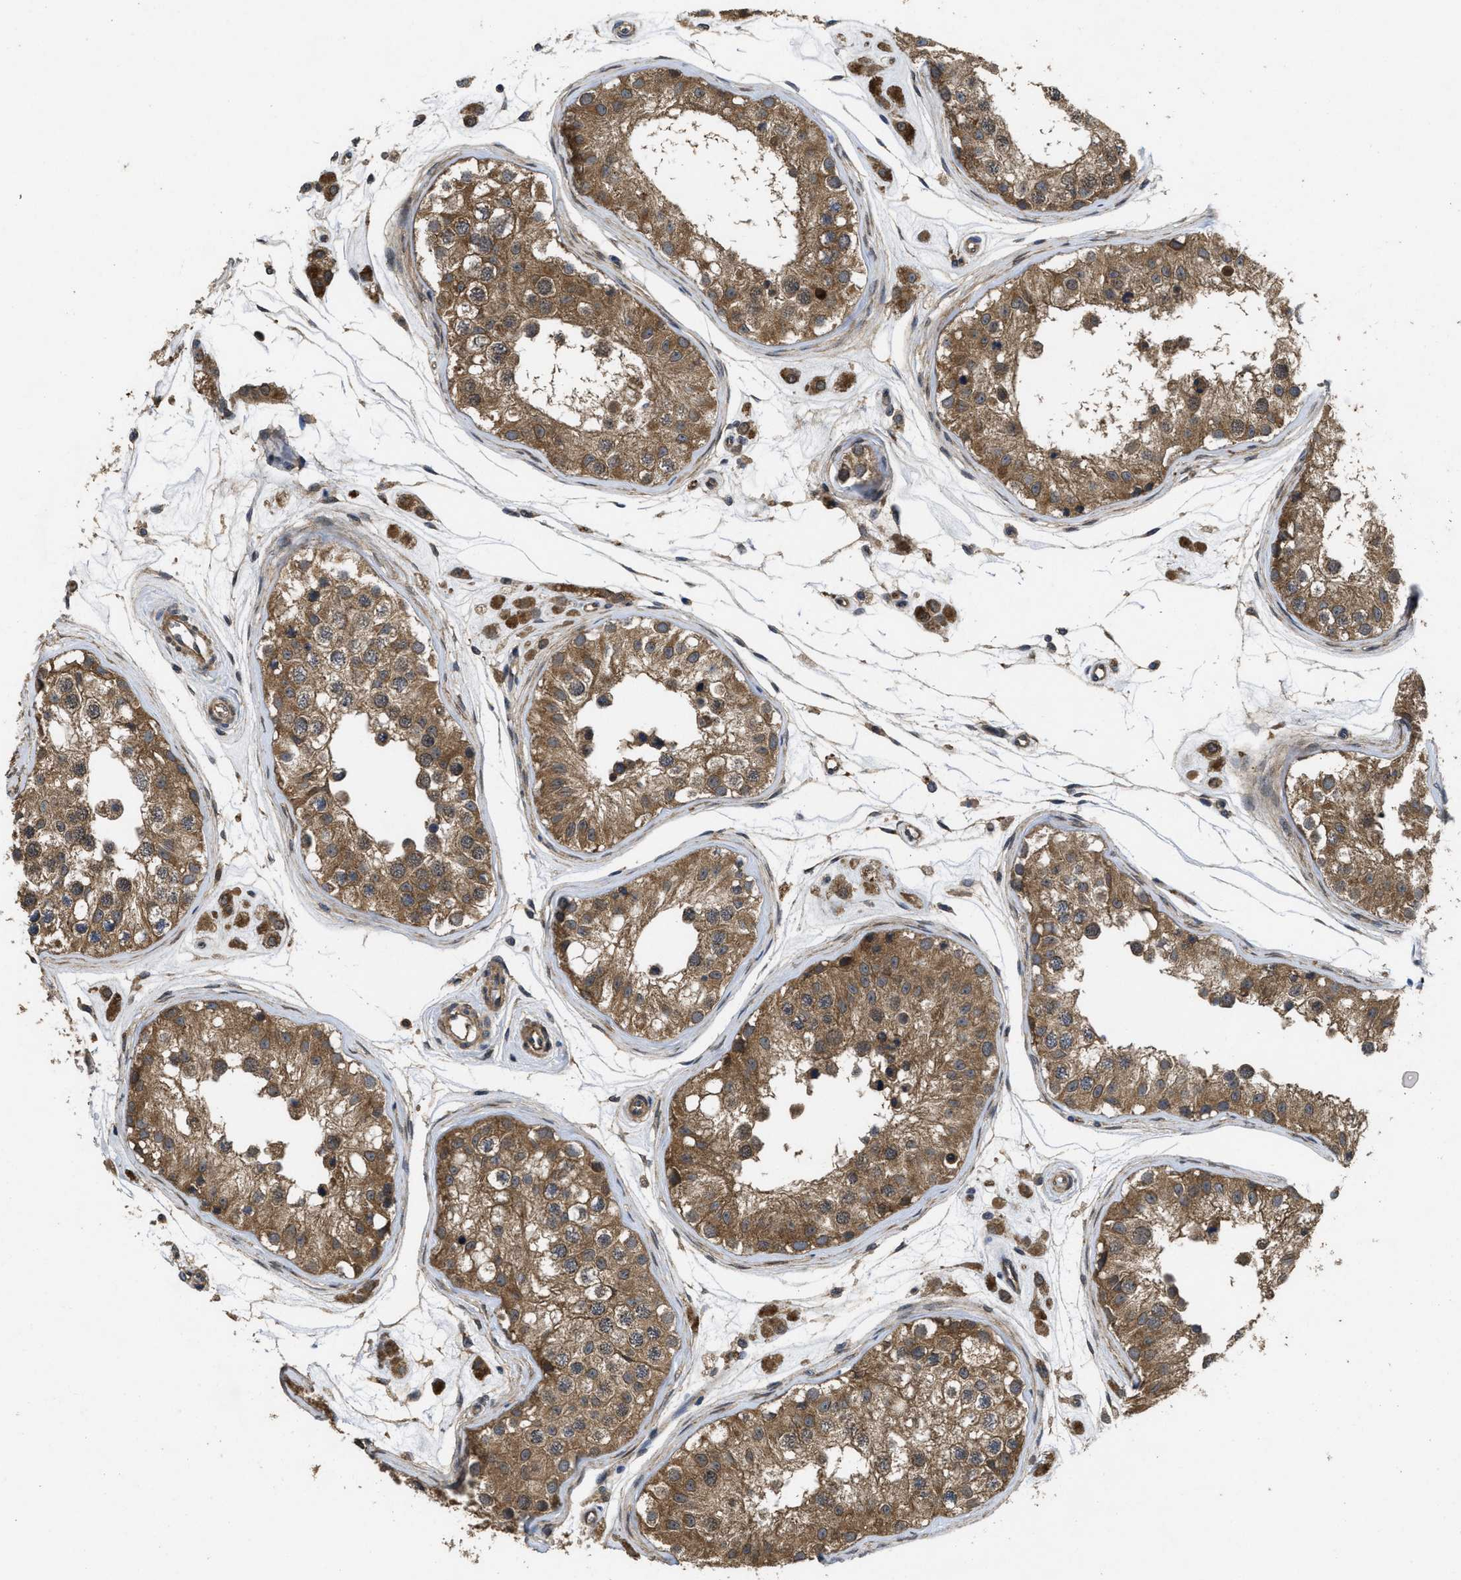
{"staining": {"intensity": "moderate", "quantity": ">75%", "location": "cytoplasmic/membranous"}, "tissue": "testis", "cell_type": "Cells in seminiferous ducts", "image_type": "normal", "snomed": [{"axis": "morphology", "description": "Normal tissue, NOS"}, {"axis": "morphology", "description": "Adenocarcinoma, metastatic, NOS"}, {"axis": "topography", "description": "Testis"}], "caption": "Cells in seminiferous ducts reveal moderate cytoplasmic/membranous staining in about >75% of cells in normal testis. The protein is stained brown, and the nuclei are stained in blue (DAB IHC with brightfield microscopy, high magnification).", "gene": "FZD6", "patient": {"sex": "male", "age": 26}}